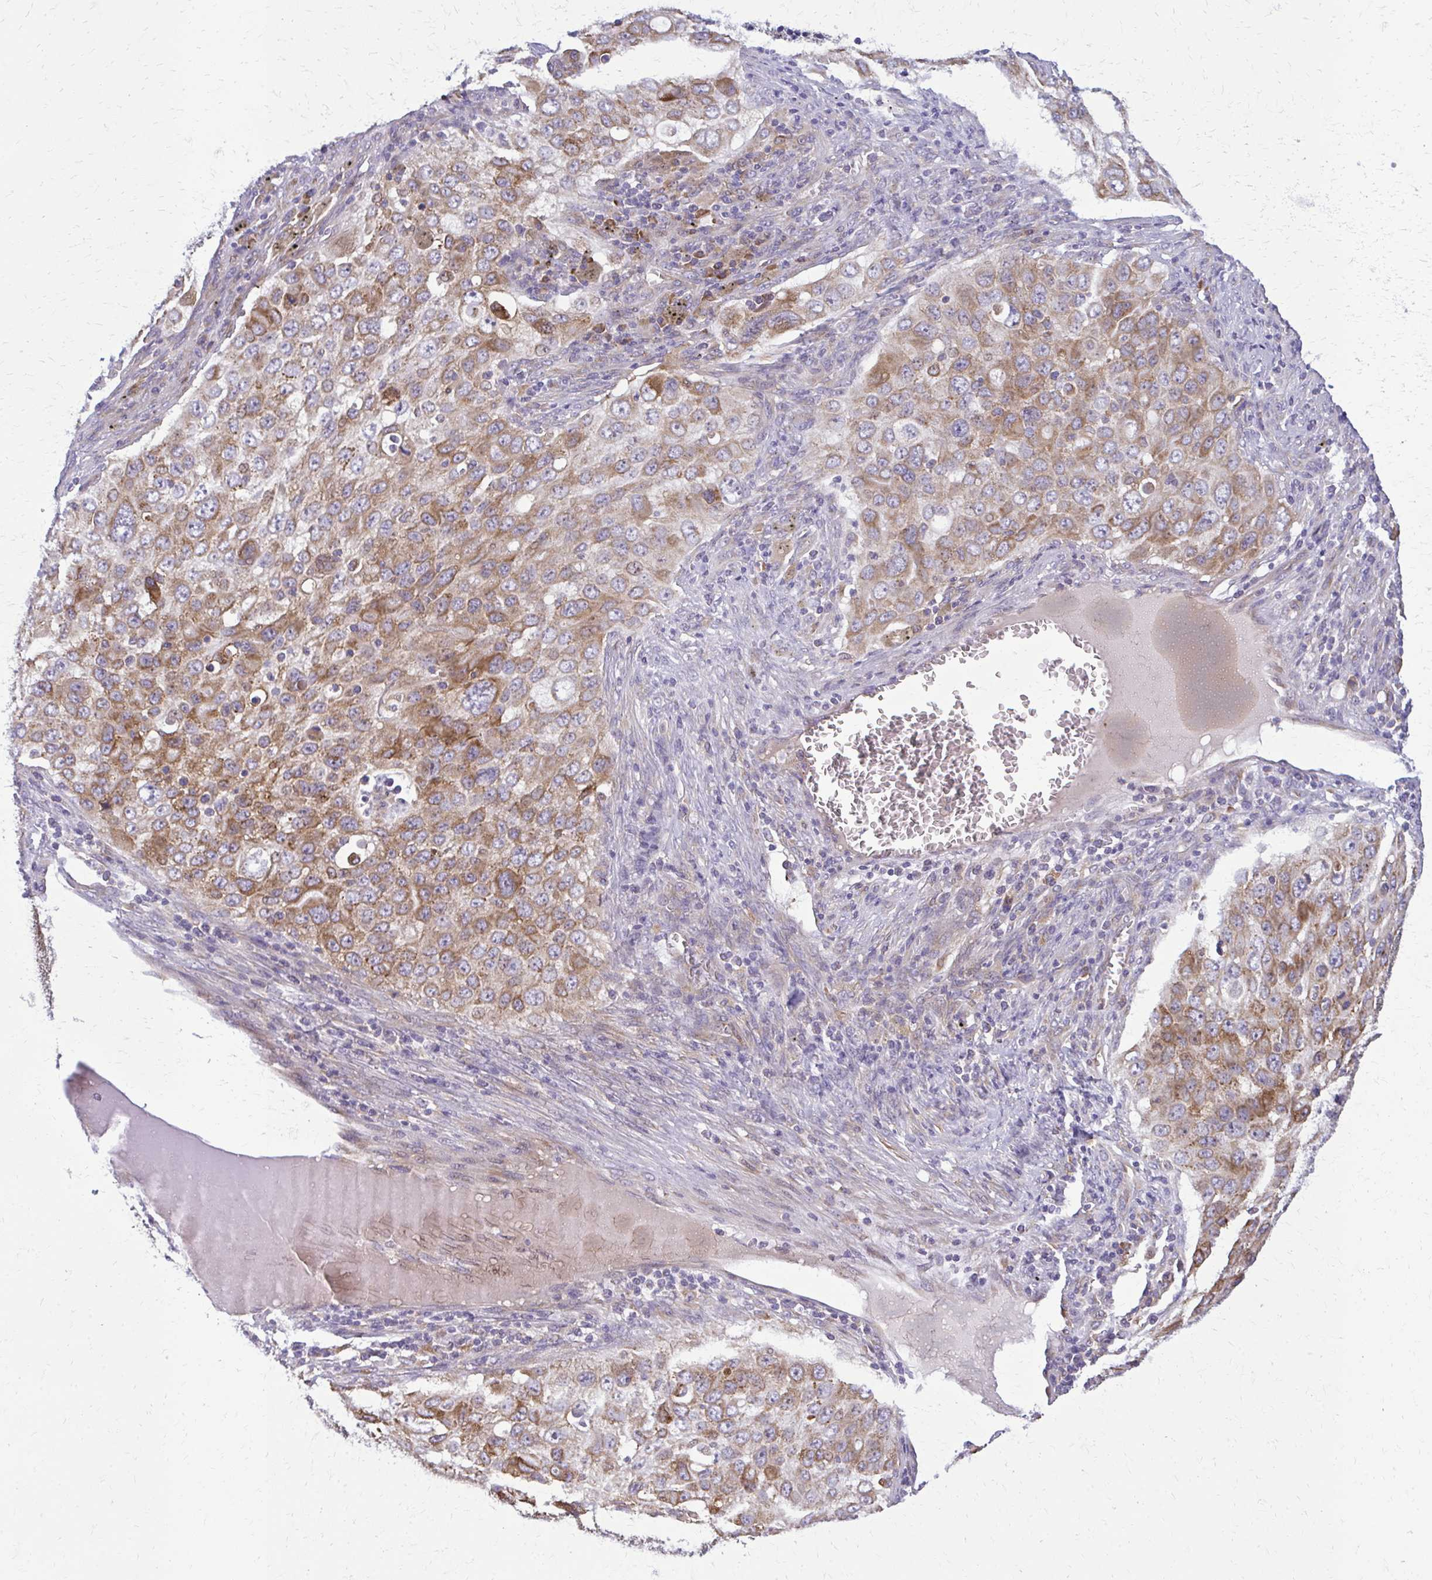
{"staining": {"intensity": "moderate", "quantity": ">75%", "location": "cytoplasmic/membranous"}, "tissue": "lung cancer", "cell_type": "Tumor cells", "image_type": "cancer", "snomed": [{"axis": "morphology", "description": "Adenocarcinoma, NOS"}, {"axis": "morphology", "description": "Adenocarcinoma, metastatic, NOS"}, {"axis": "topography", "description": "Lymph node"}, {"axis": "topography", "description": "Lung"}], "caption": "Approximately >75% of tumor cells in metastatic adenocarcinoma (lung) display moderate cytoplasmic/membranous protein staining as visualized by brown immunohistochemical staining.", "gene": "CEMP1", "patient": {"sex": "female", "age": 42}}